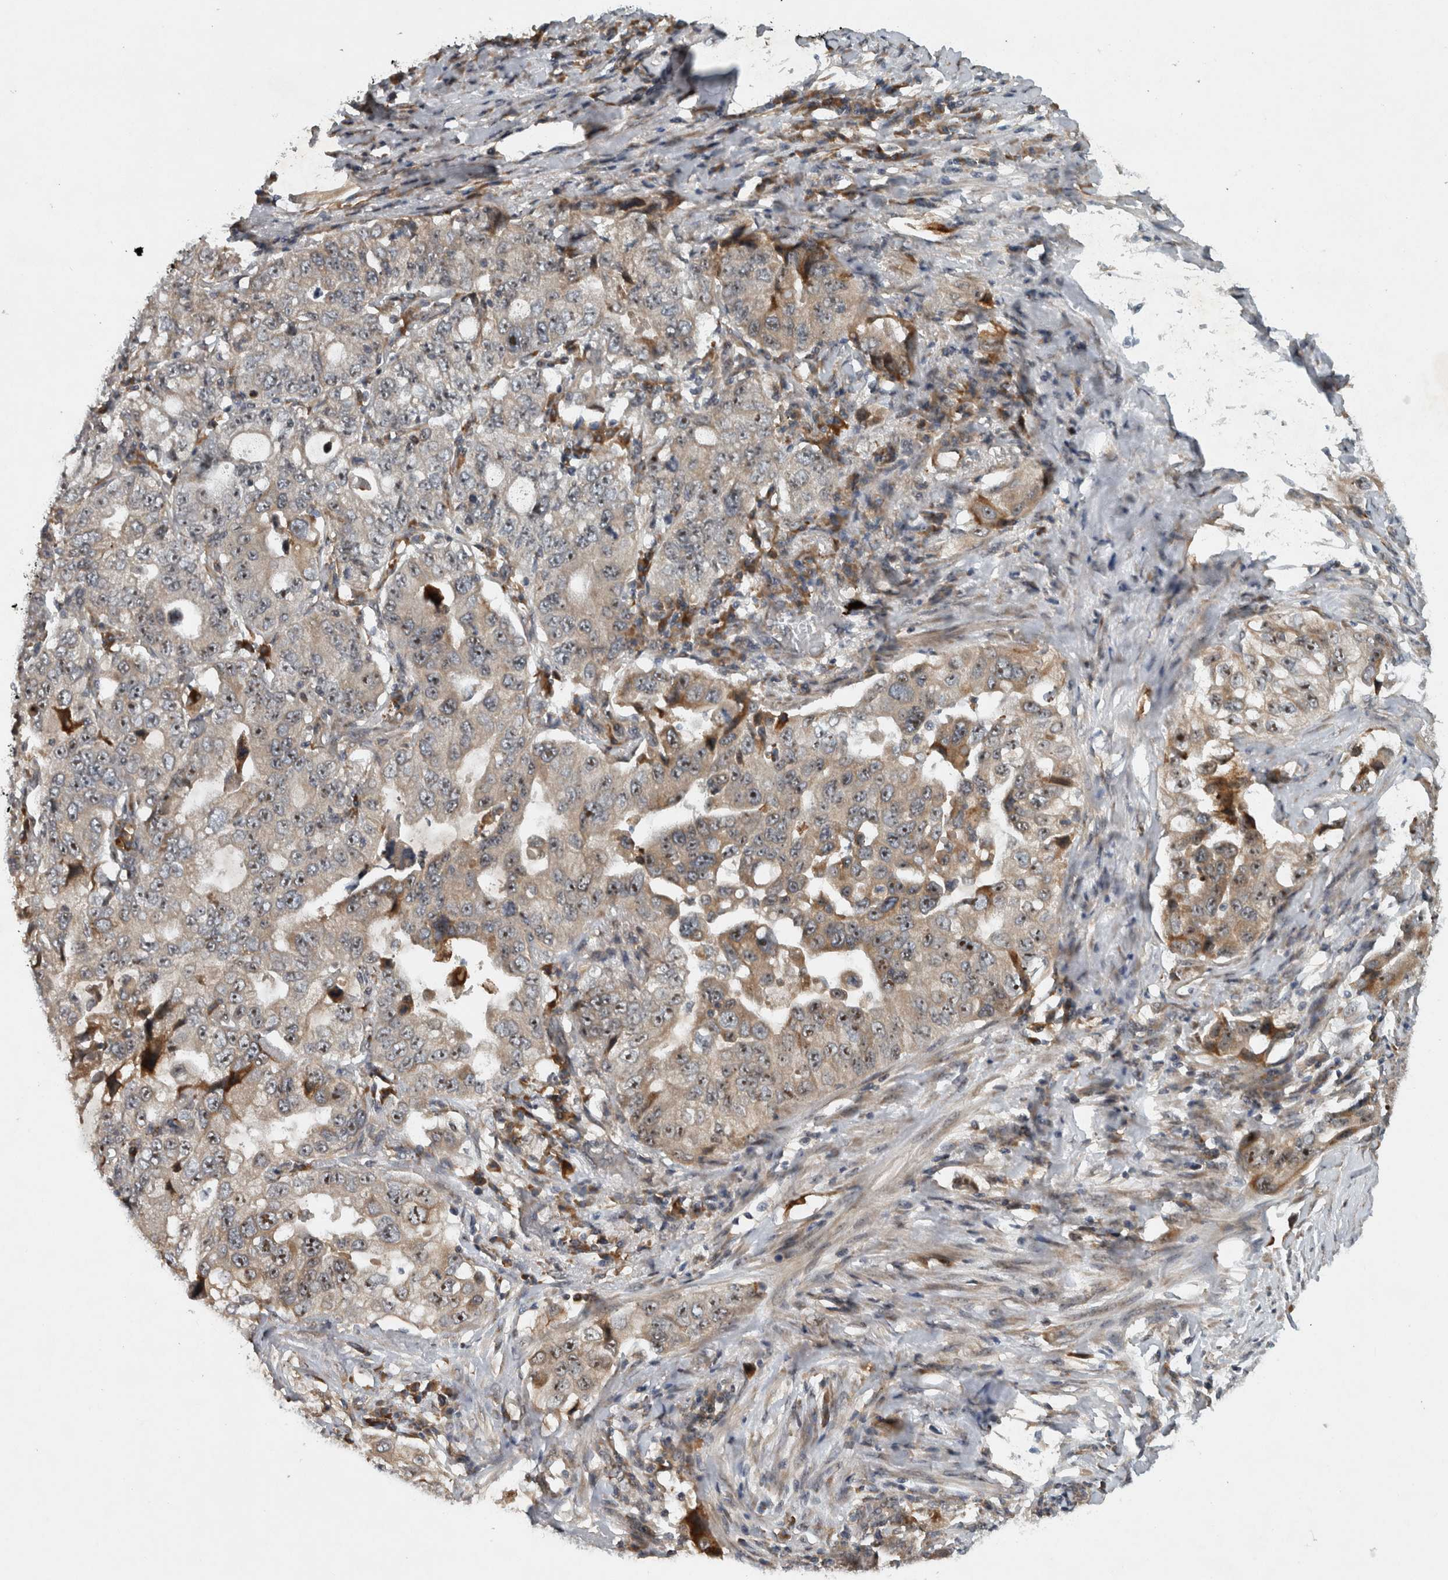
{"staining": {"intensity": "moderate", "quantity": "25%-75%", "location": "cytoplasmic/membranous,nuclear"}, "tissue": "lung cancer", "cell_type": "Tumor cells", "image_type": "cancer", "snomed": [{"axis": "morphology", "description": "Adenocarcinoma, NOS"}, {"axis": "topography", "description": "Lung"}], "caption": "Adenocarcinoma (lung) stained for a protein (brown) demonstrates moderate cytoplasmic/membranous and nuclear positive positivity in about 25%-75% of tumor cells.", "gene": "GPR137B", "patient": {"sex": "female", "age": 51}}